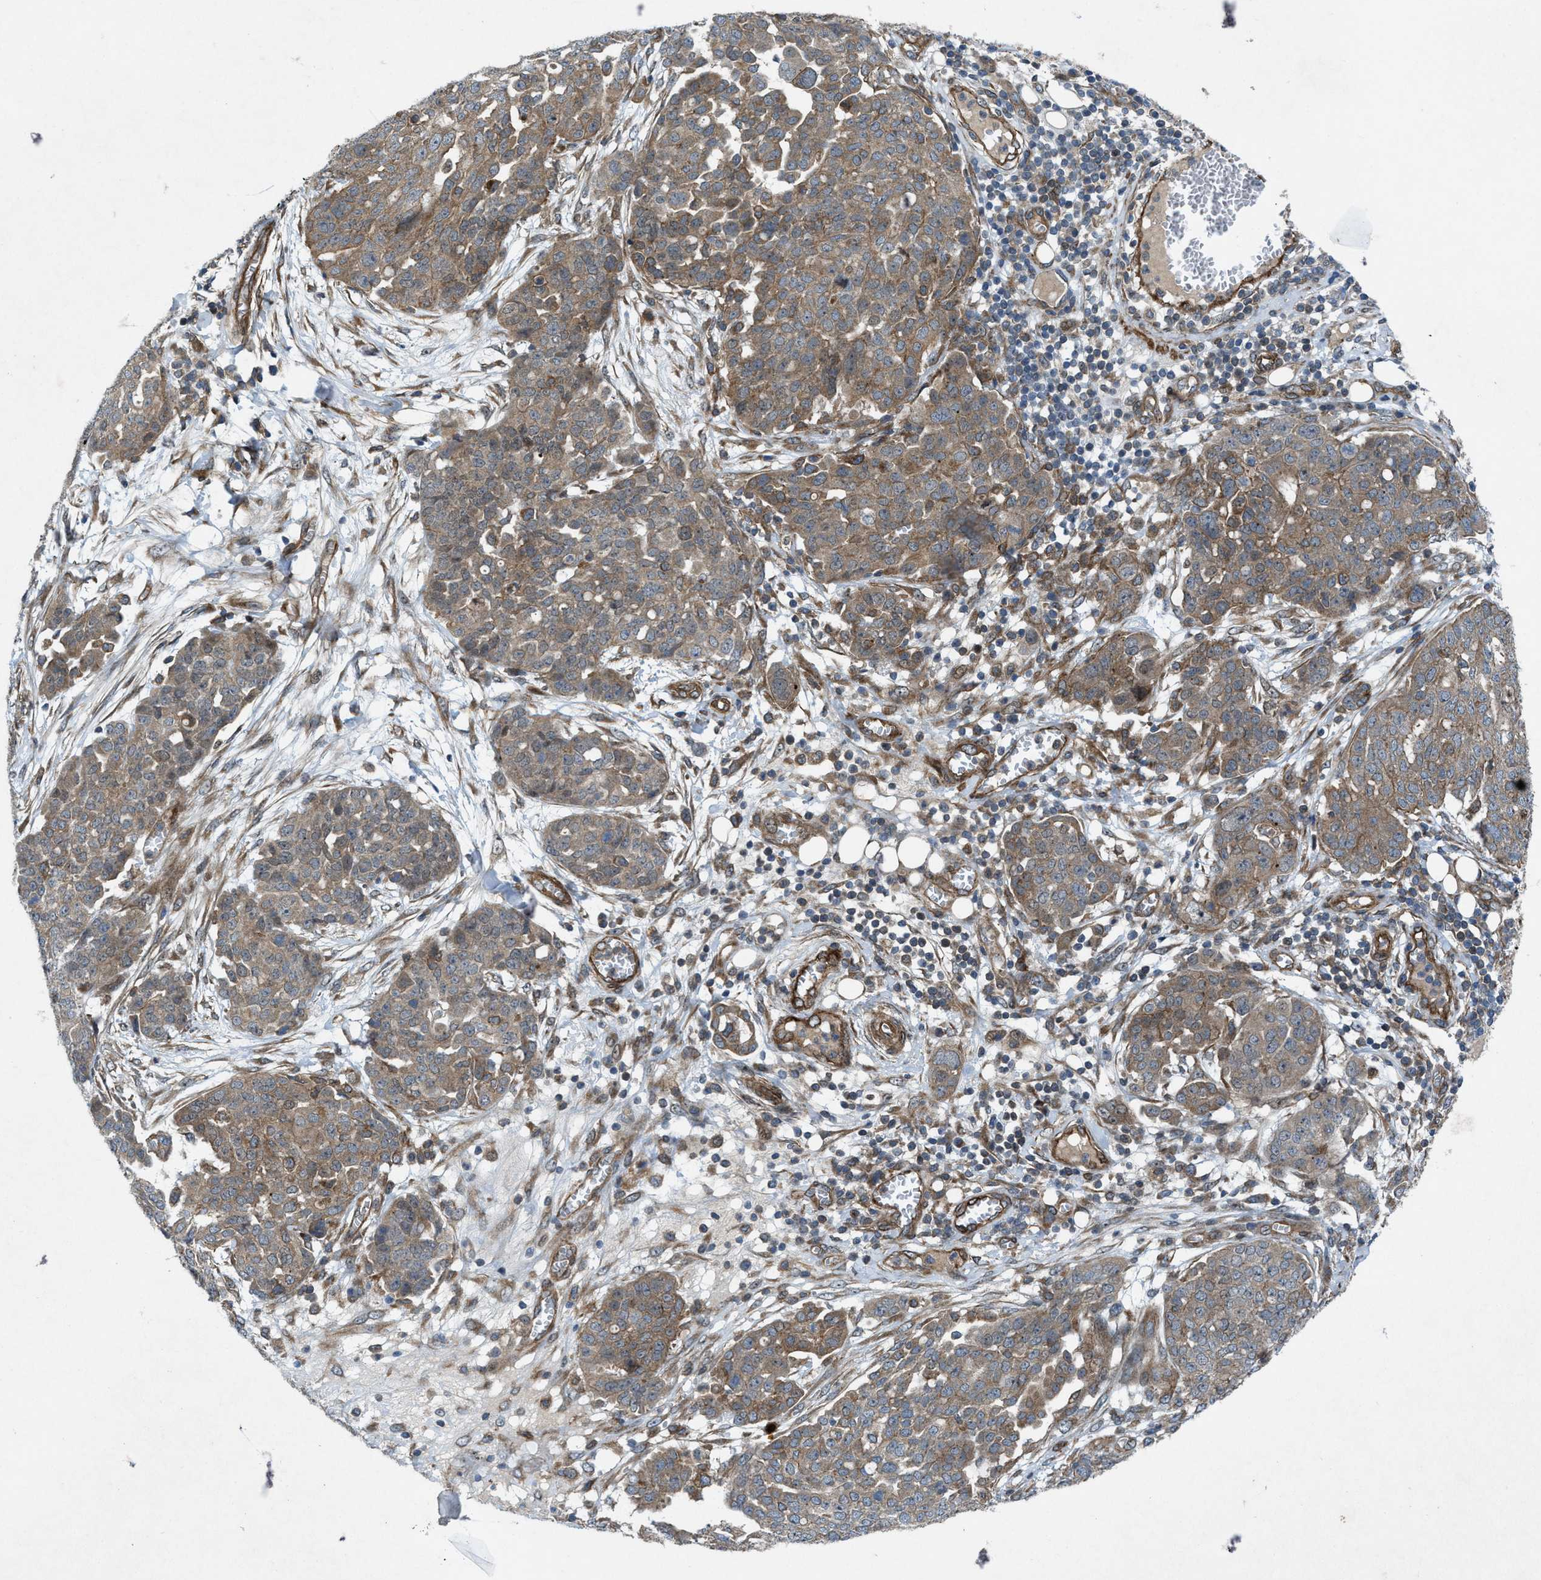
{"staining": {"intensity": "moderate", "quantity": ">75%", "location": "cytoplasmic/membranous"}, "tissue": "ovarian cancer", "cell_type": "Tumor cells", "image_type": "cancer", "snomed": [{"axis": "morphology", "description": "Cystadenocarcinoma, serous, NOS"}, {"axis": "topography", "description": "Soft tissue"}, {"axis": "topography", "description": "Ovary"}], "caption": "Moderate cytoplasmic/membranous expression is present in about >75% of tumor cells in ovarian cancer.", "gene": "URGCP", "patient": {"sex": "female", "age": 57}}